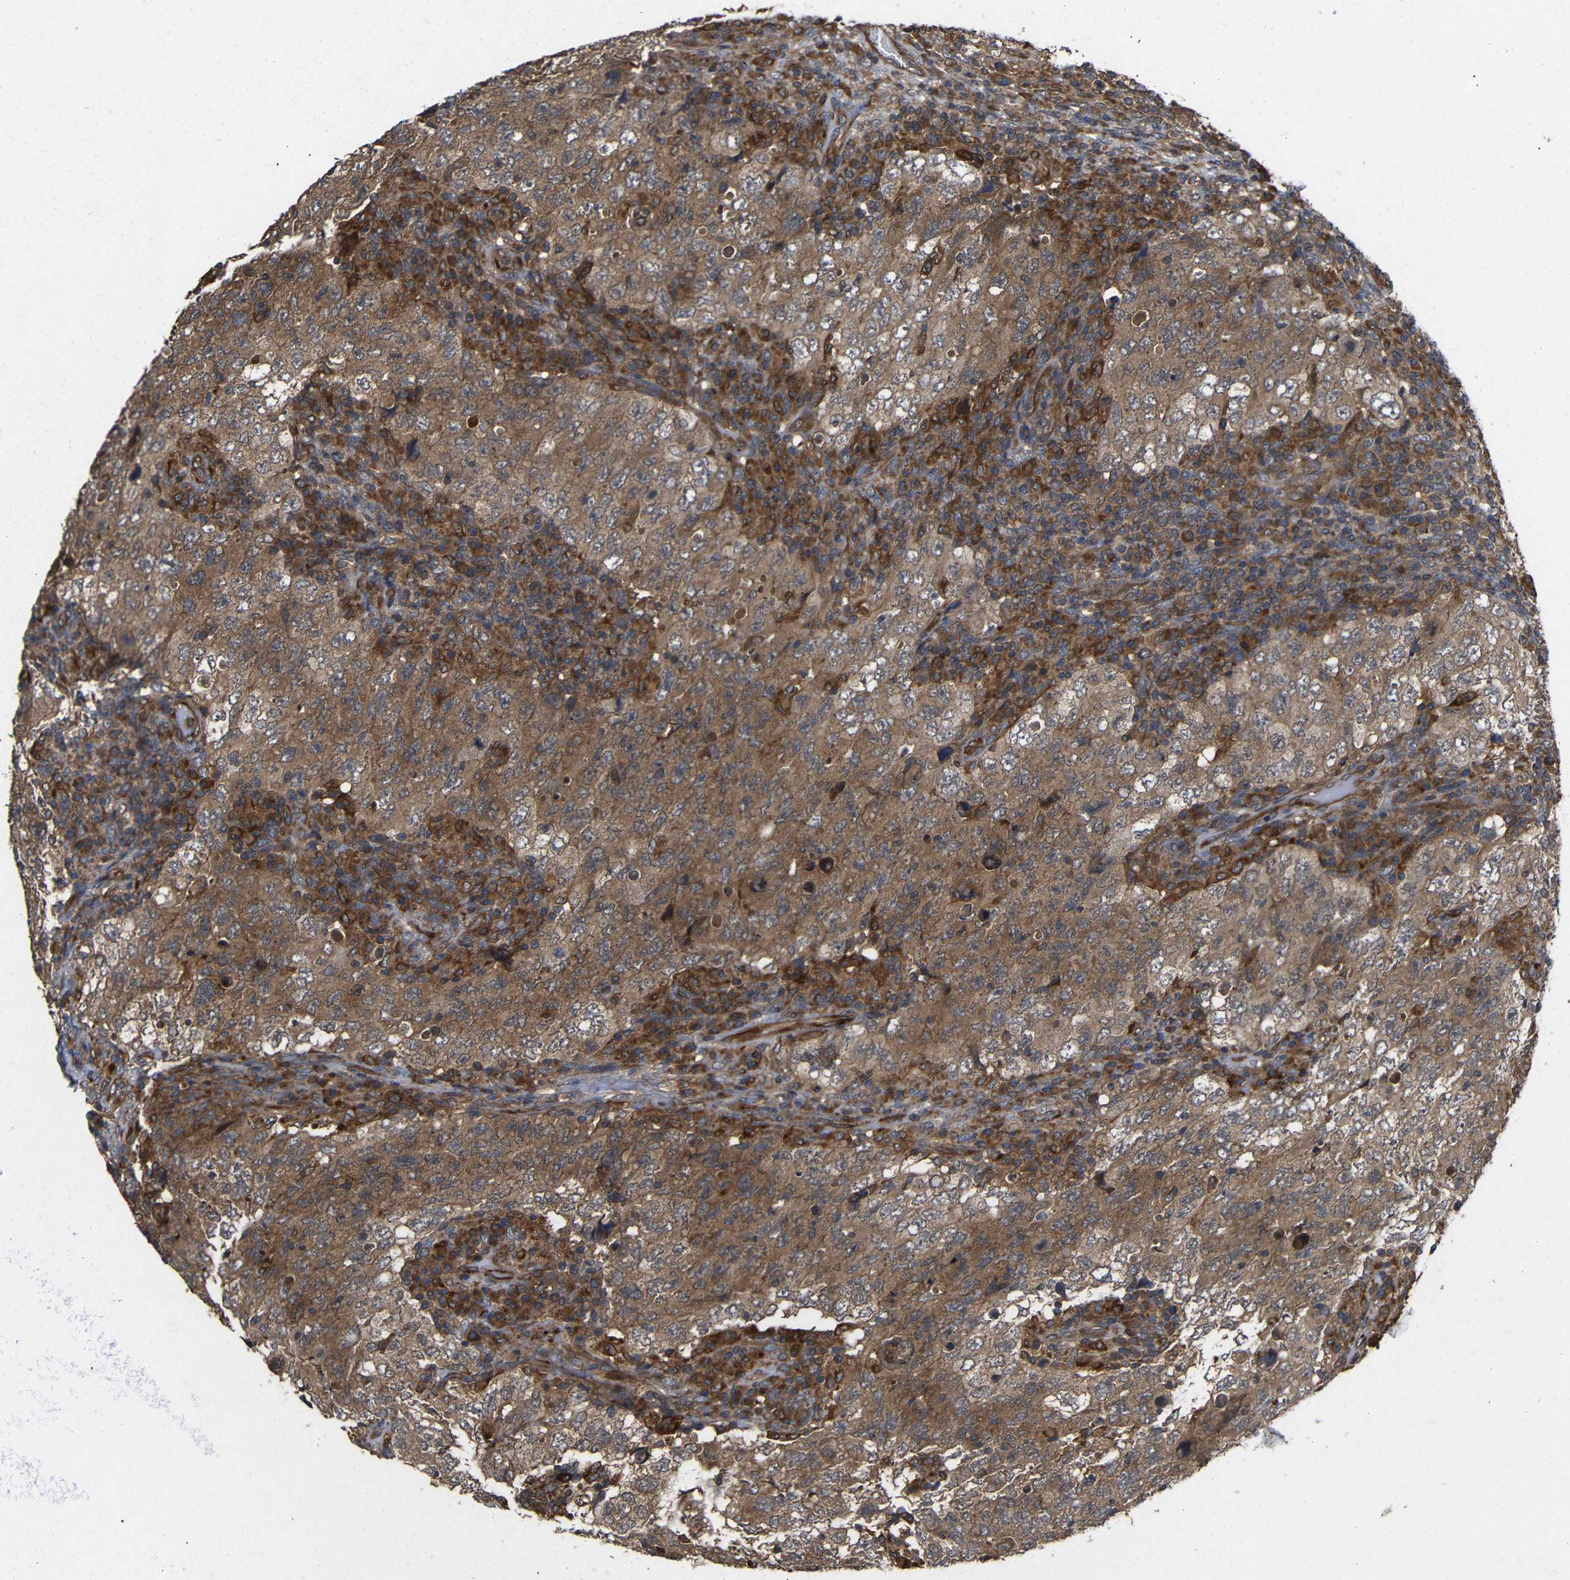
{"staining": {"intensity": "moderate", "quantity": ">75%", "location": "cytoplasmic/membranous"}, "tissue": "testis cancer", "cell_type": "Tumor cells", "image_type": "cancer", "snomed": [{"axis": "morphology", "description": "Carcinoma, Embryonal, NOS"}, {"axis": "topography", "description": "Testis"}], "caption": "Embryonal carcinoma (testis) was stained to show a protein in brown. There is medium levels of moderate cytoplasmic/membranous expression in about >75% of tumor cells.", "gene": "EIF2S1", "patient": {"sex": "male", "age": 26}}